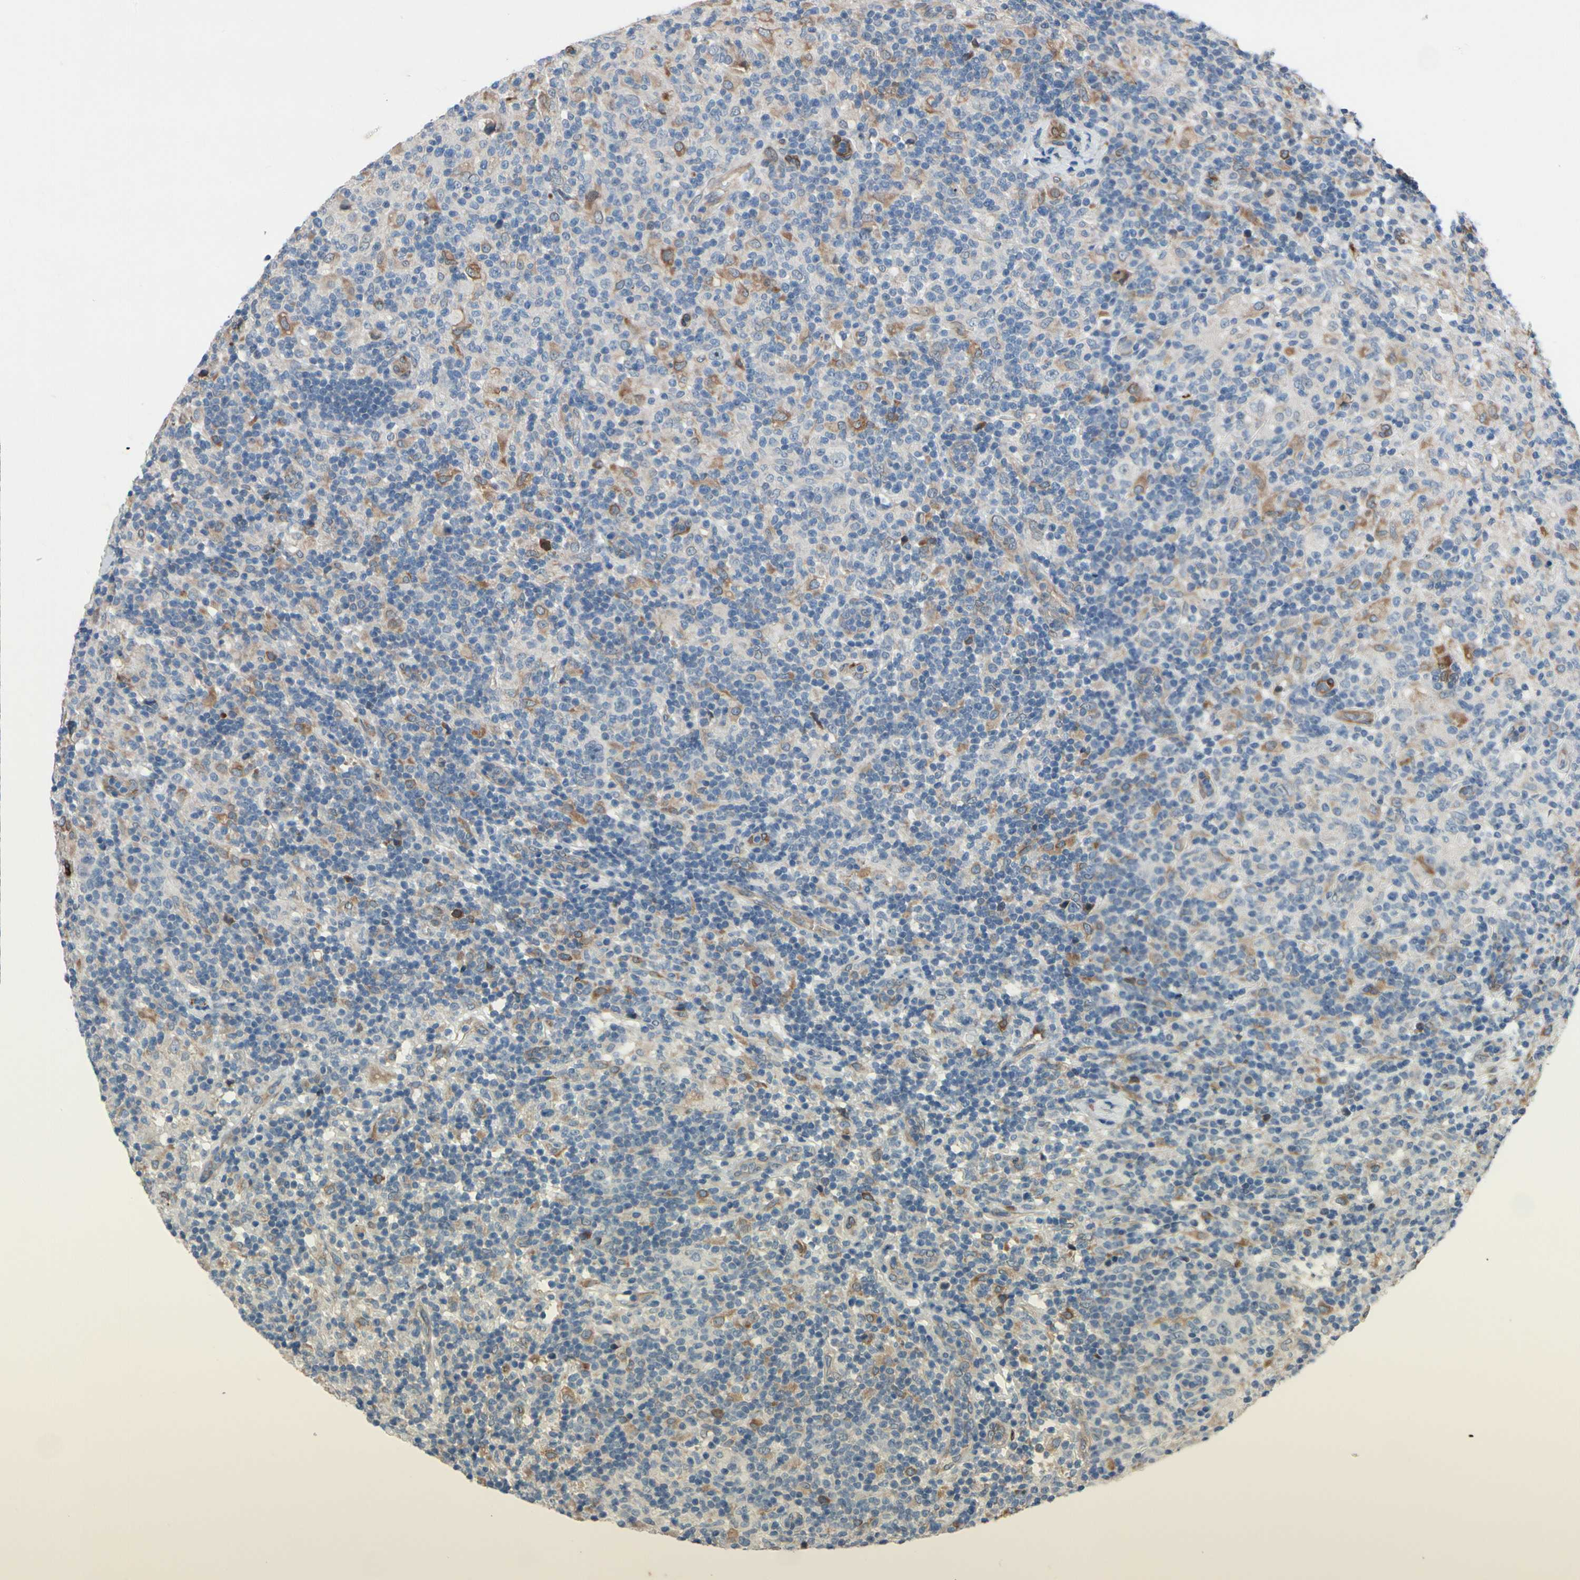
{"staining": {"intensity": "negative", "quantity": "none", "location": "none"}, "tissue": "lymphoma", "cell_type": "Tumor cells", "image_type": "cancer", "snomed": [{"axis": "morphology", "description": "Hodgkin's disease, NOS"}, {"axis": "topography", "description": "Lymph node"}], "caption": "Immunohistochemical staining of Hodgkin's disease reveals no significant staining in tumor cells.", "gene": "PRXL2A", "patient": {"sex": "male", "age": 70}}